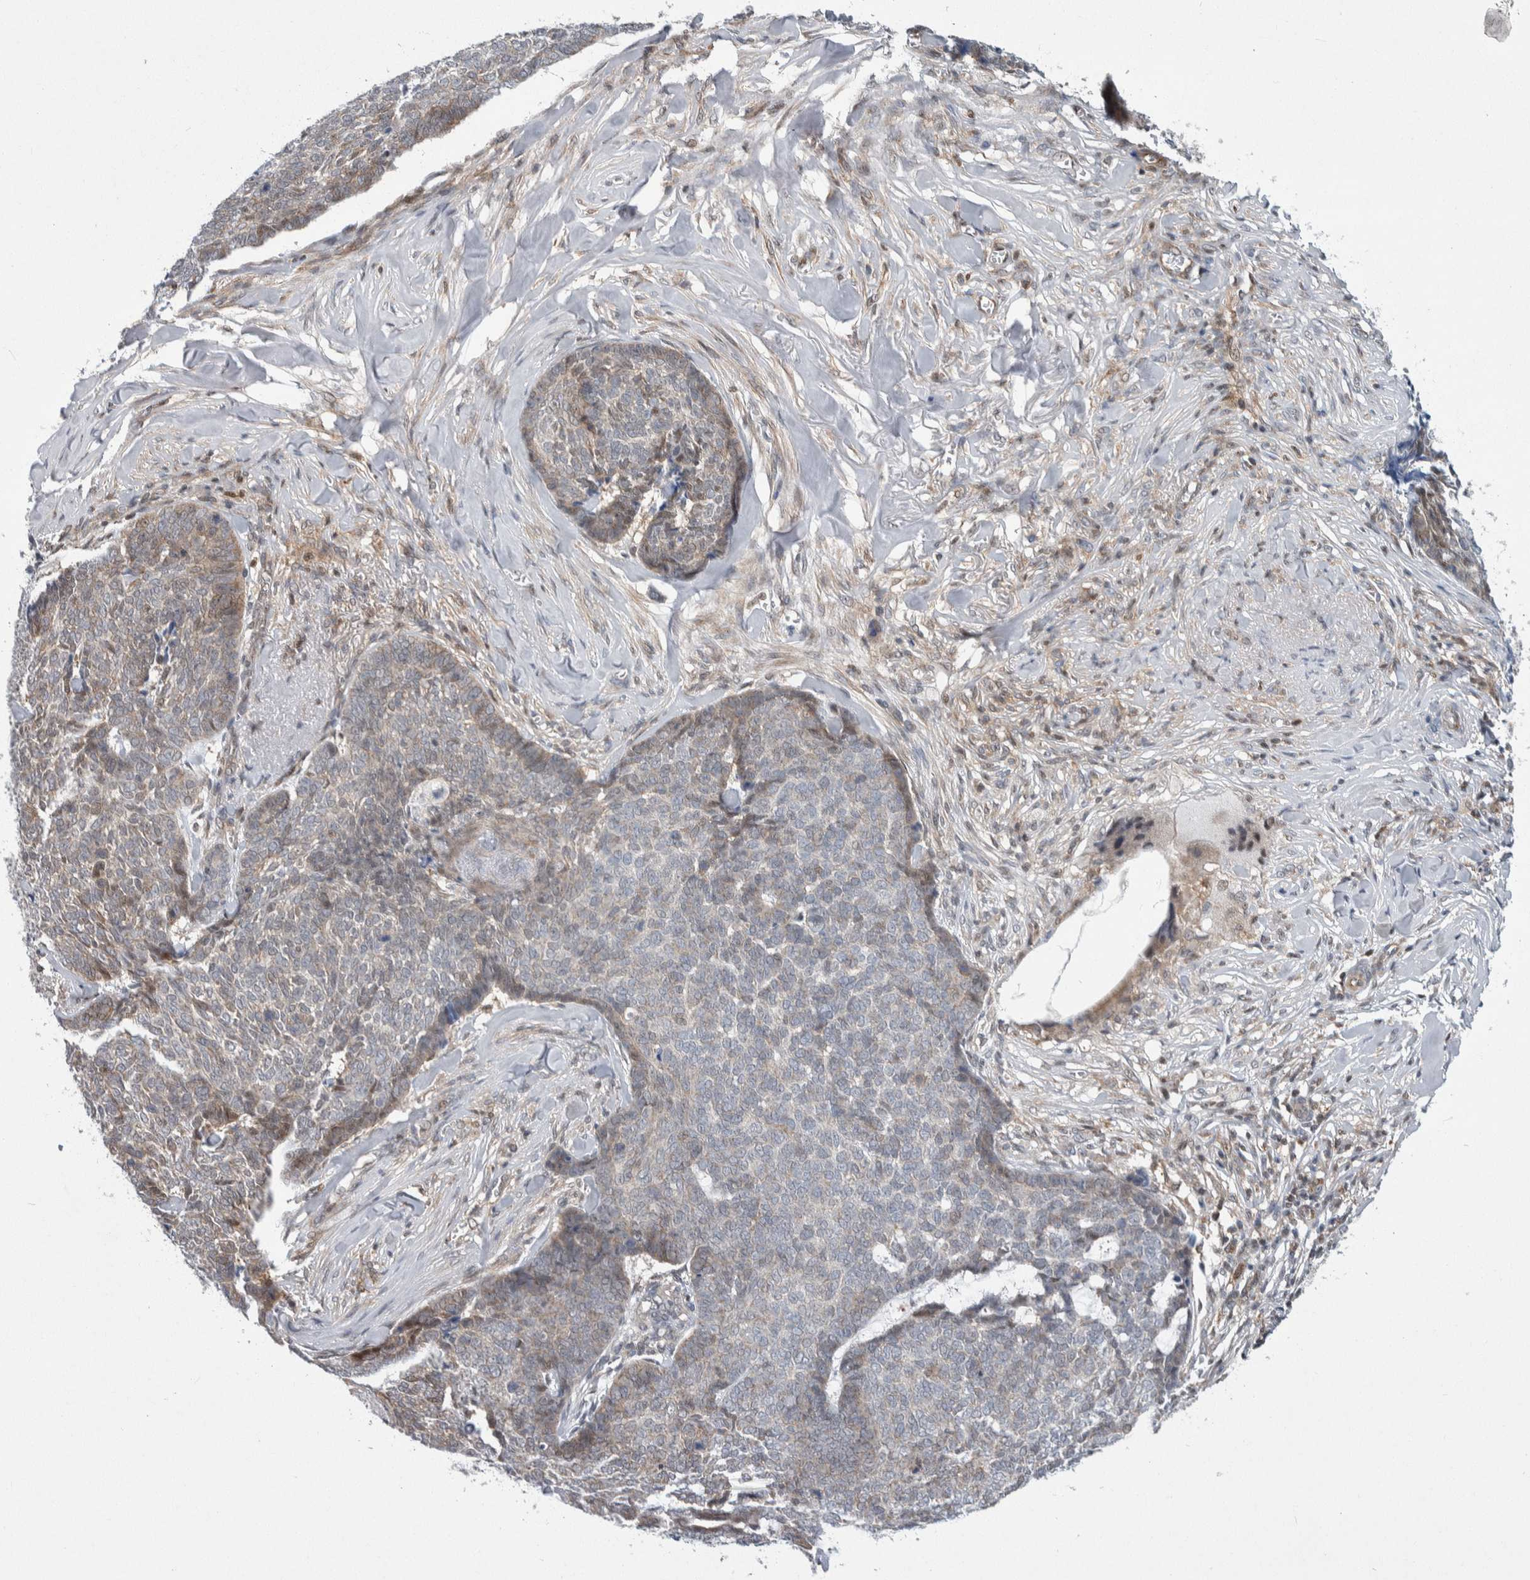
{"staining": {"intensity": "weak", "quantity": "<25%", "location": "cytoplasmic/membranous"}, "tissue": "skin cancer", "cell_type": "Tumor cells", "image_type": "cancer", "snomed": [{"axis": "morphology", "description": "Basal cell carcinoma"}, {"axis": "topography", "description": "Skin"}], "caption": "IHC photomicrograph of neoplastic tissue: skin cancer (basal cell carcinoma) stained with DAB (3,3'-diaminobenzidine) exhibits no significant protein staining in tumor cells.", "gene": "PTPA", "patient": {"sex": "male", "age": 84}}